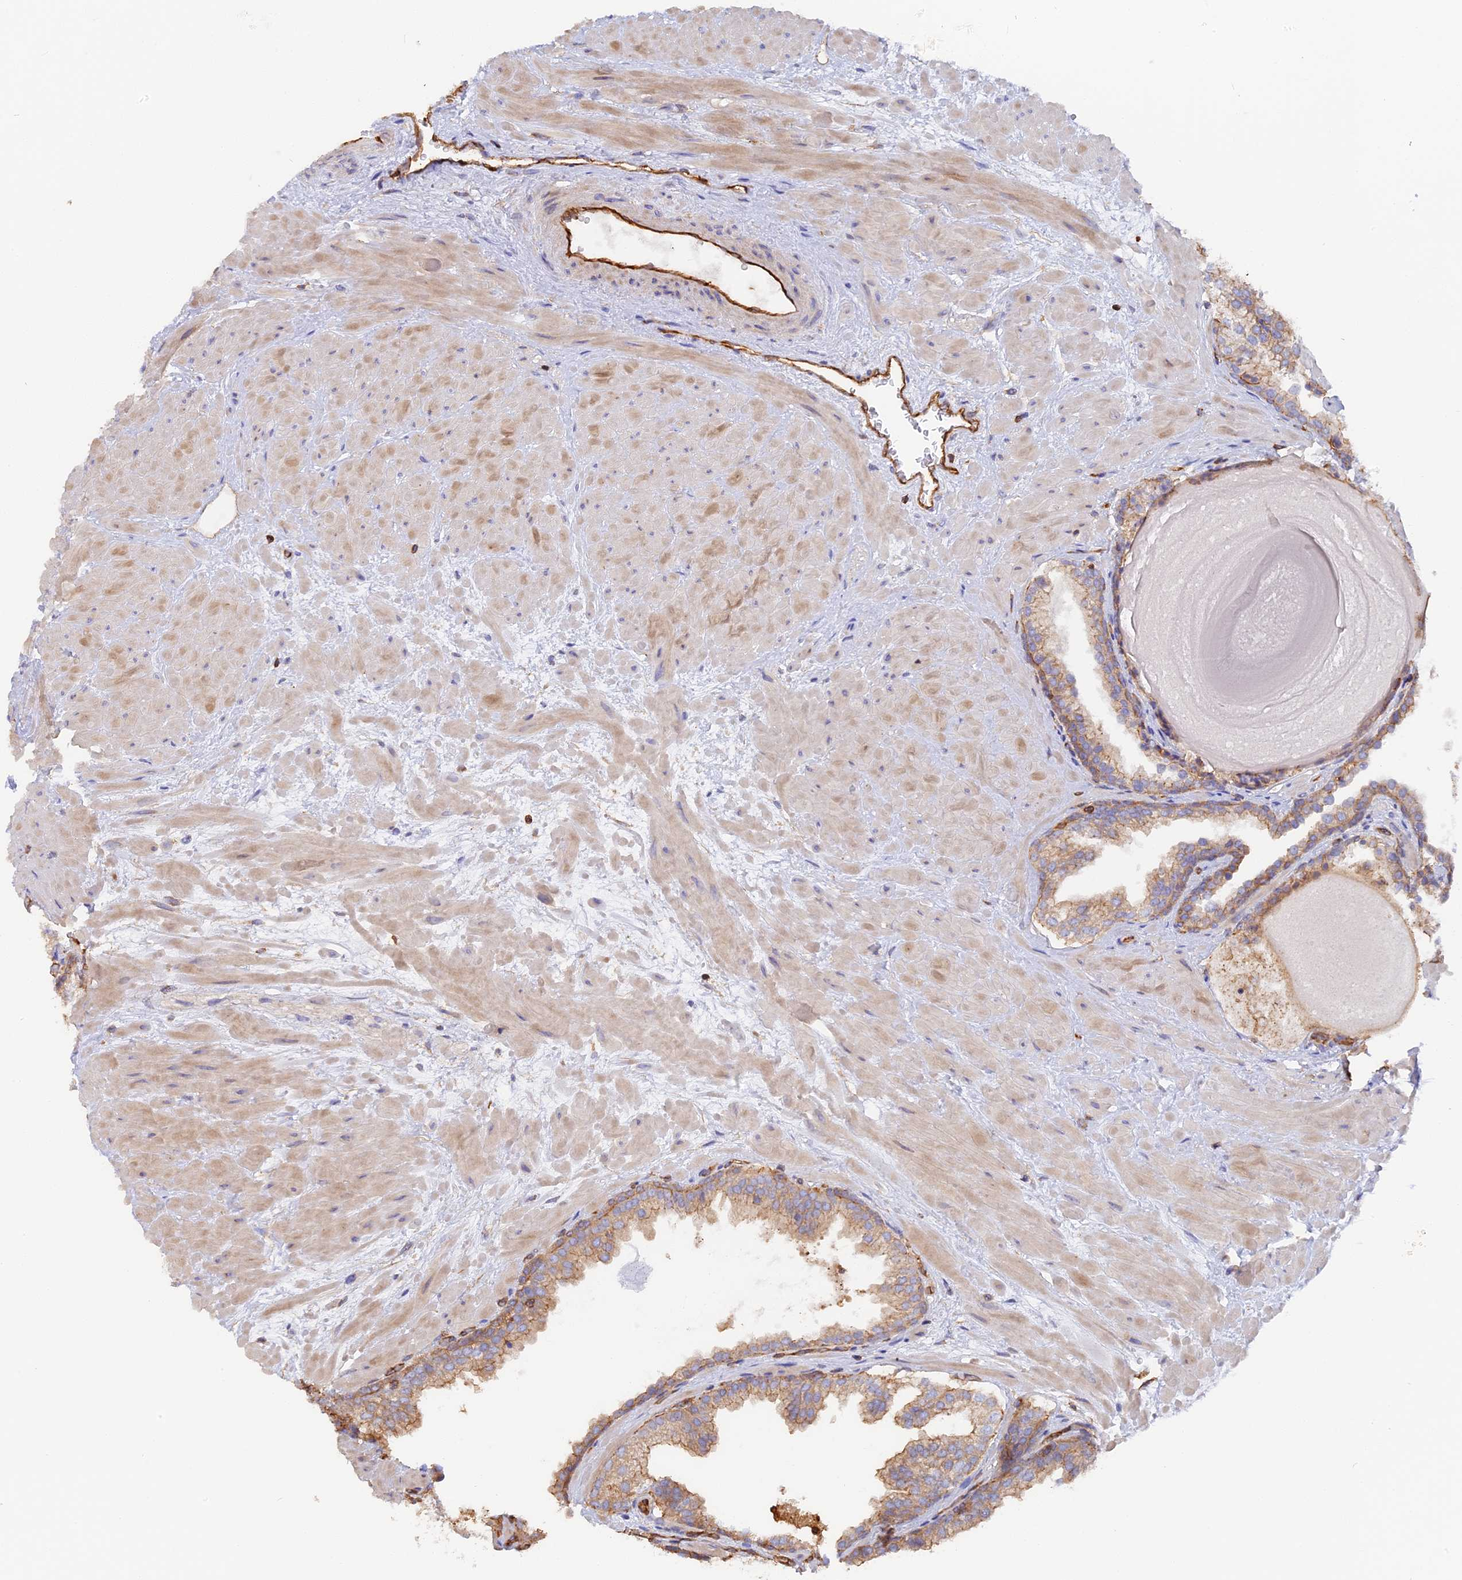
{"staining": {"intensity": "weak", "quantity": ">75%", "location": "cytoplasmic/membranous"}, "tissue": "prostate", "cell_type": "Glandular cells", "image_type": "normal", "snomed": [{"axis": "morphology", "description": "Normal tissue, NOS"}, {"axis": "topography", "description": "Prostate"}], "caption": "Glandular cells display weak cytoplasmic/membranous expression in about >75% of cells in unremarkable prostate. (DAB (3,3'-diaminobenzidine) IHC with brightfield microscopy, high magnification).", "gene": "VPS18", "patient": {"sex": "male", "age": 48}}